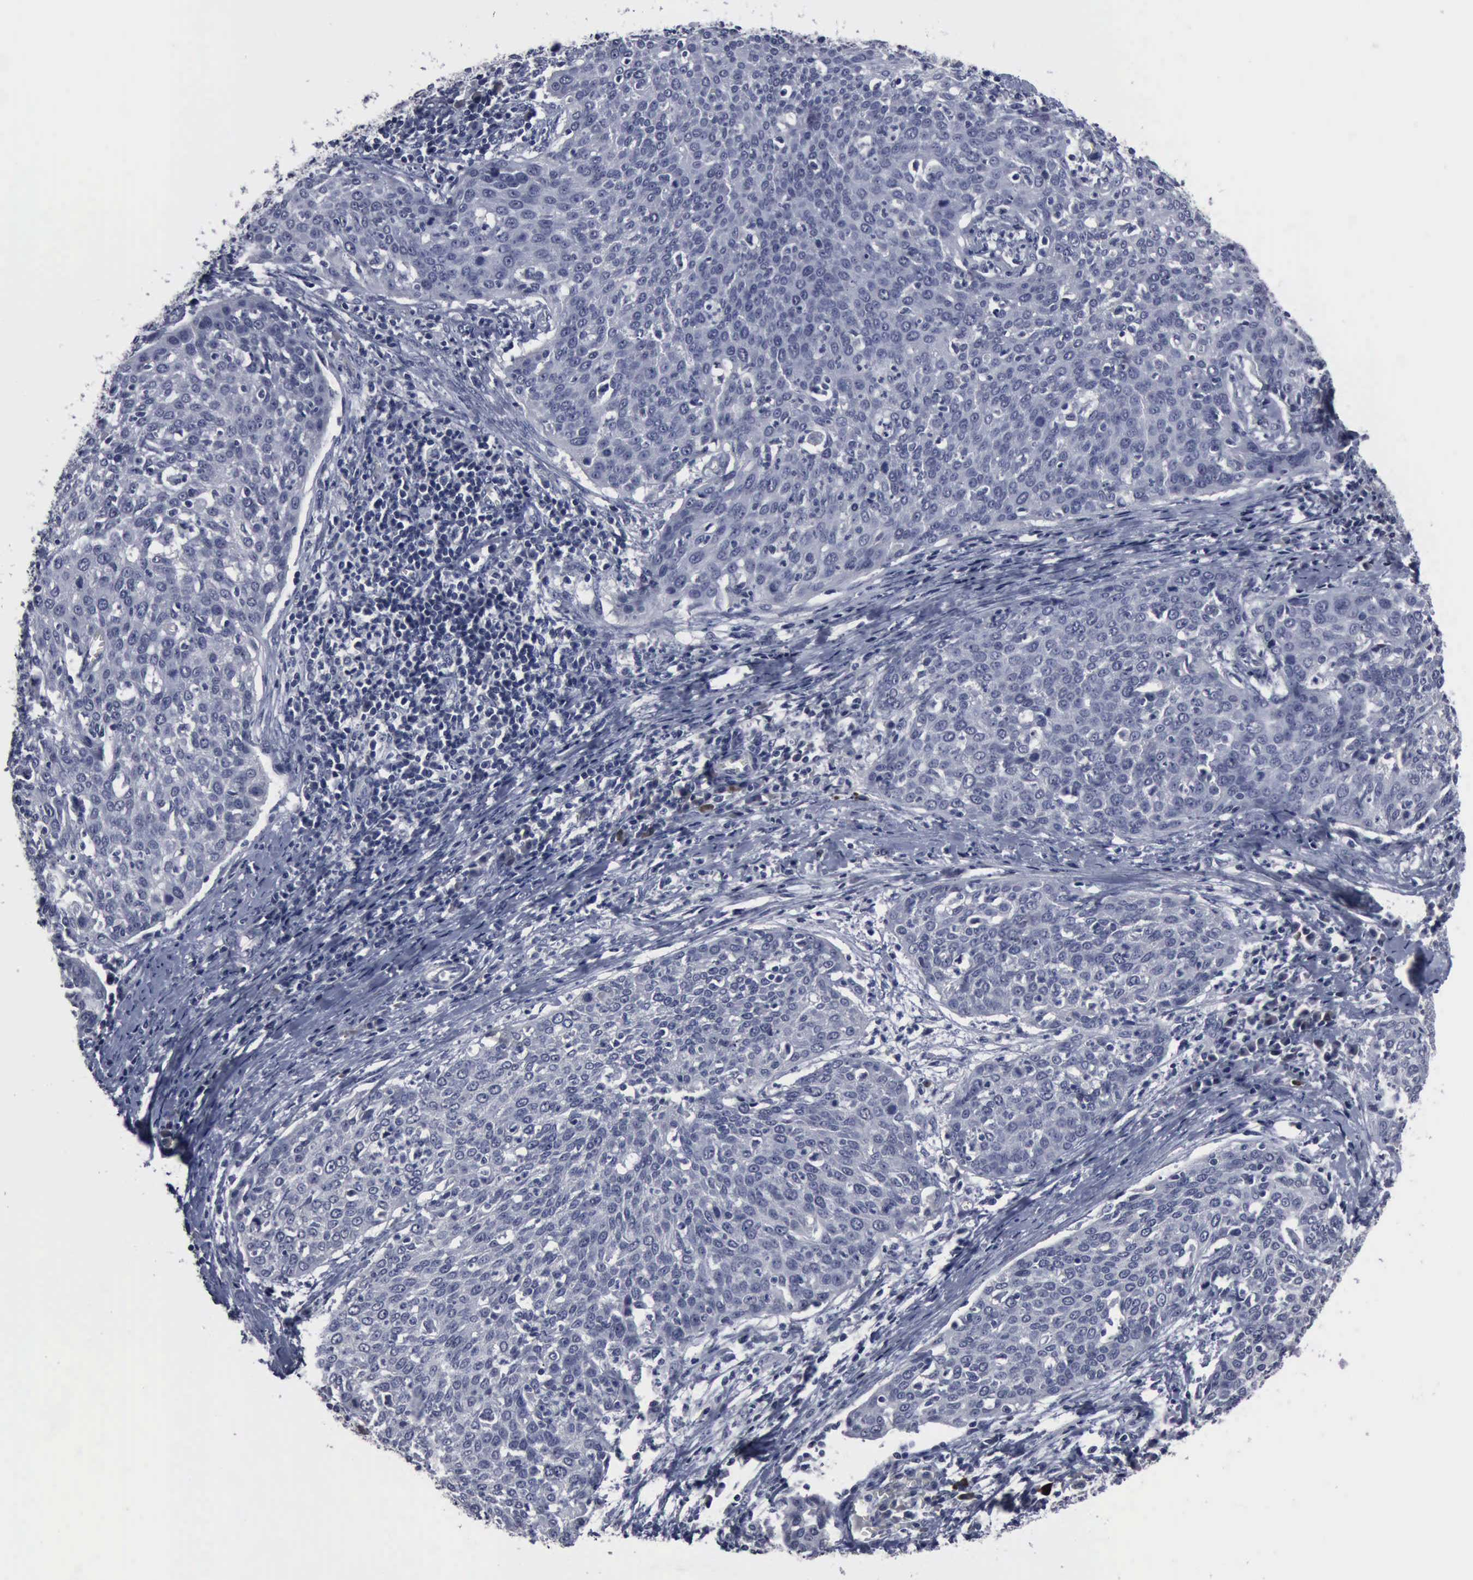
{"staining": {"intensity": "negative", "quantity": "none", "location": "none"}, "tissue": "cervical cancer", "cell_type": "Tumor cells", "image_type": "cancer", "snomed": [{"axis": "morphology", "description": "Squamous cell carcinoma, NOS"}, {"axis": "topography", "description": "Cervix"}], "caption": "An immunohistochemistry (IHC) image of cervical squamous cell carcinoma is shown. There is no staining in tumor cells of cervical squamous cell carcinoma. Brightfield microscopy of immunohistochemistry (IHC) stained with DAB (3,3'-diaminobenzidine) (brown) and hematoxylin (blue), captured at high magnification.", "gene": "MYO18B", "patient": {"sex": "female", "age": 38}}